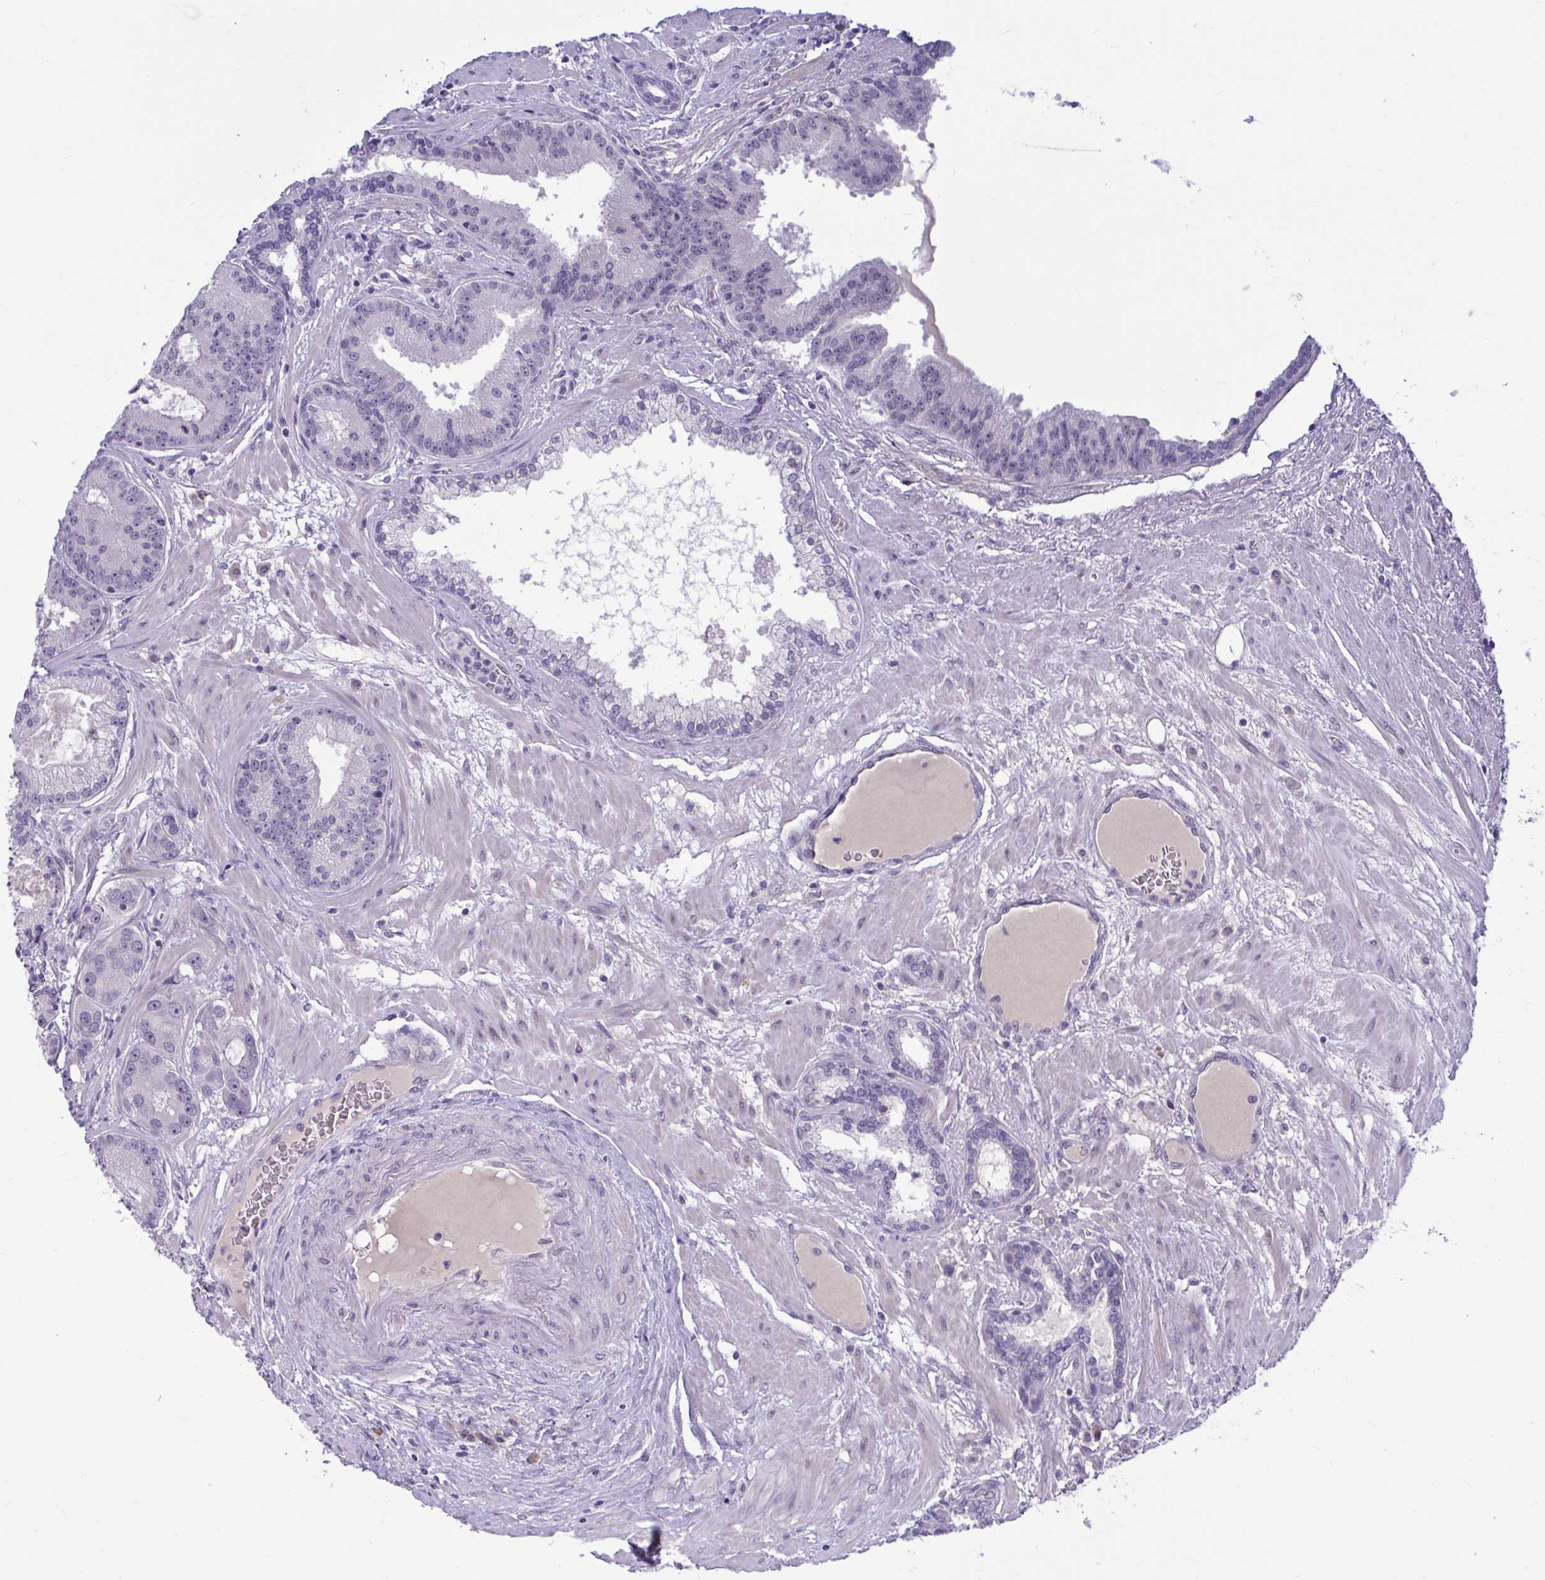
{"staining": {"intensity": "negative", "quantity": "none", "location": "none"}, "tissue": "prostate cancer", "cell_type": "Tumor cells", "image_type": "cancer", "snomed": [{"axis": "morphology", "description": "Adenocarcinoma, High grade"}, {"axis": "topography", "description": "Prostate"}], "caption": "The micrograph shows no significant positivity in tumor cells of prostate cancer.", "gene": "CNGB3", "patient": {"sex": "male", "age": 65}}